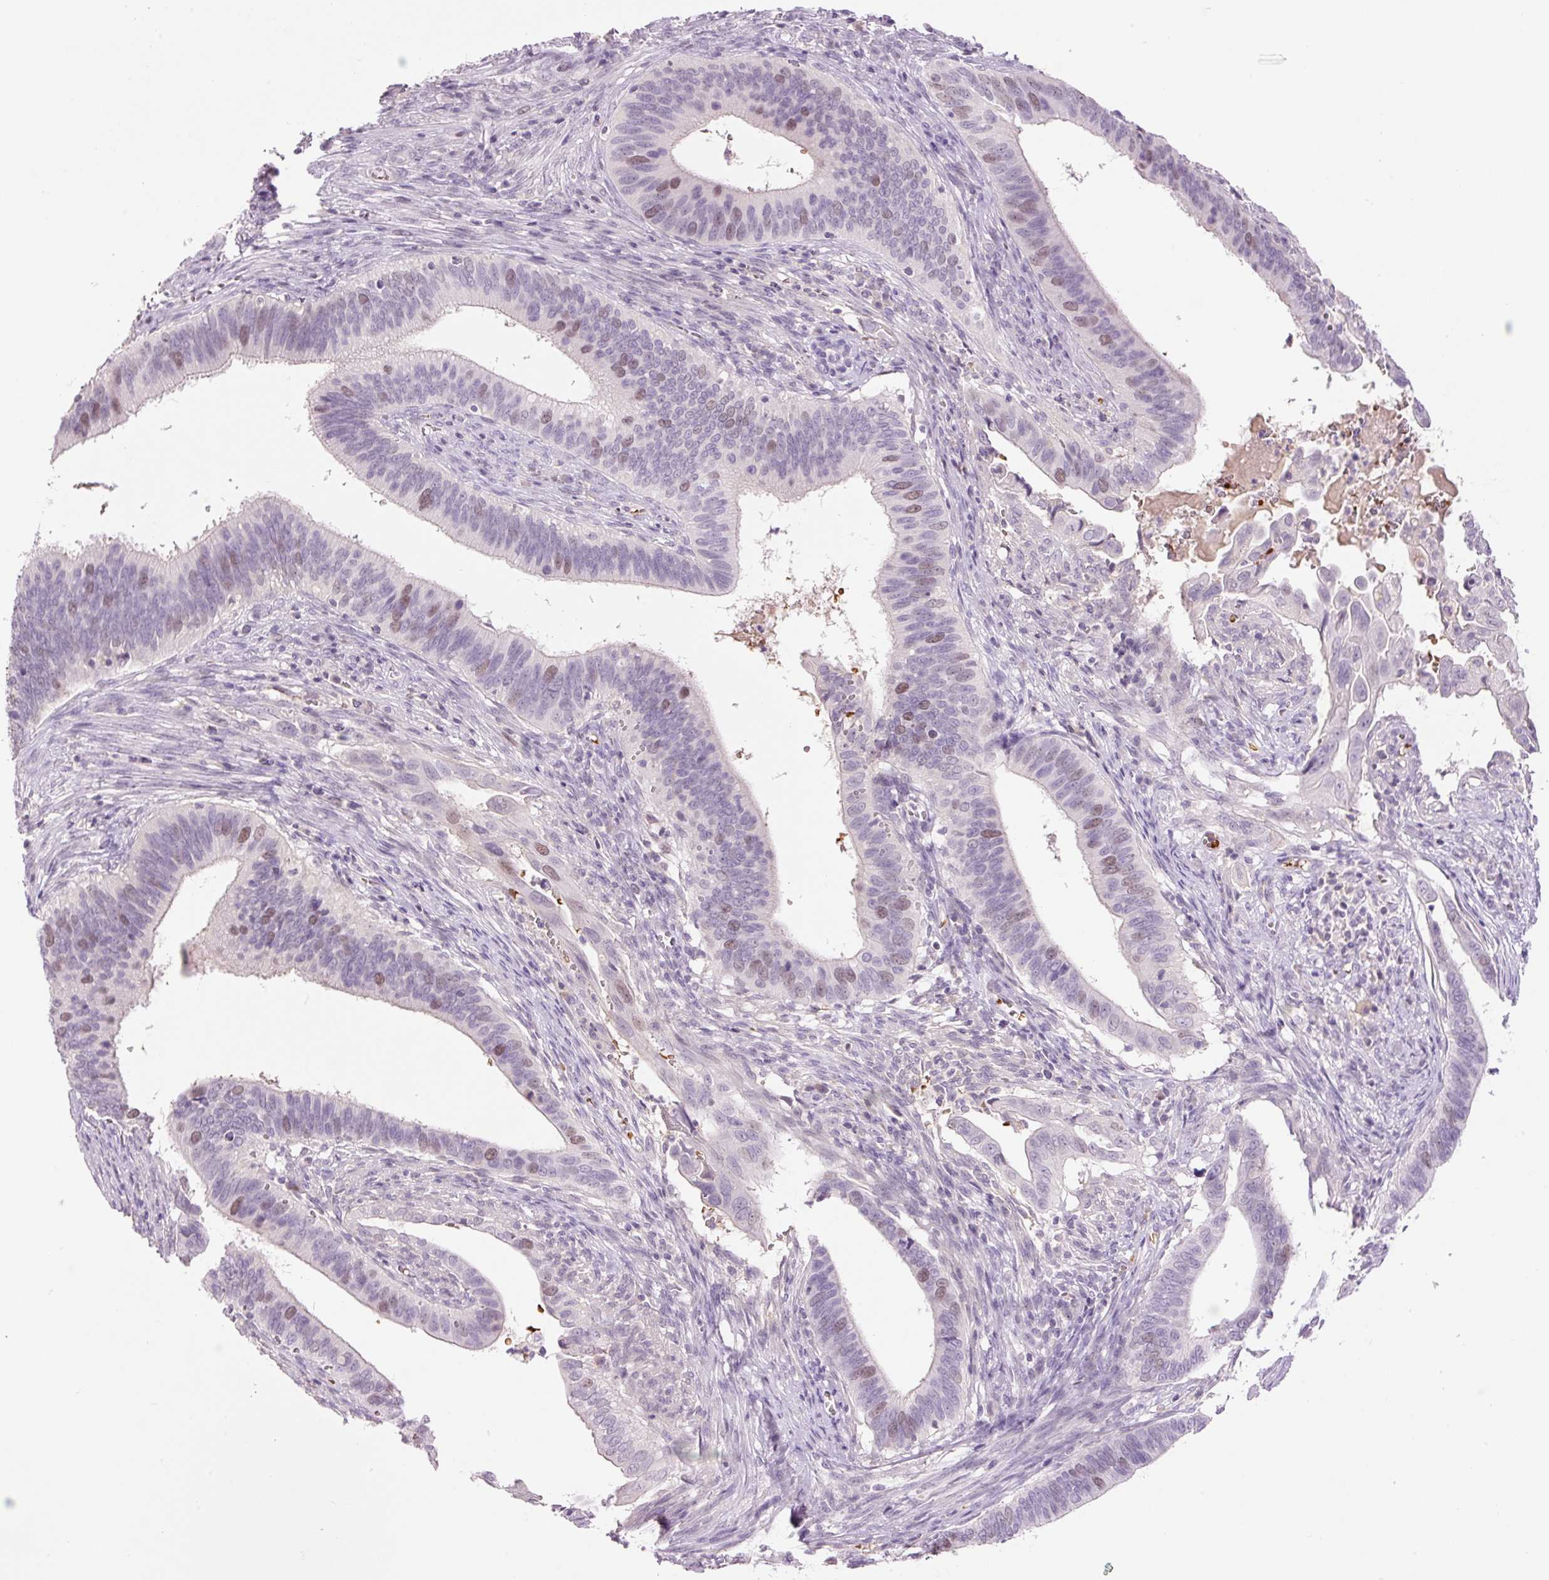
{"staining": {"intensity": "moderate", "quantity": "<25%", "location": "nuclear"}, "tissue": "cervical cancer", "cell_type": "Tumor cells", "image_type": "cancer", "snomed": [{"axis": "morphology", "description": "Adenocarcinoma, NOS"}, {"axis": "topography", "description": "Cervix"}], "caption": "Immunohistochemical staining of cervical adenocarcinoma displays low levels of moderate nuclear protein positivity in about <25% of tumor cells.", "gene": "LY6G6D", "patient": {"sex": "female", "age": 42}}